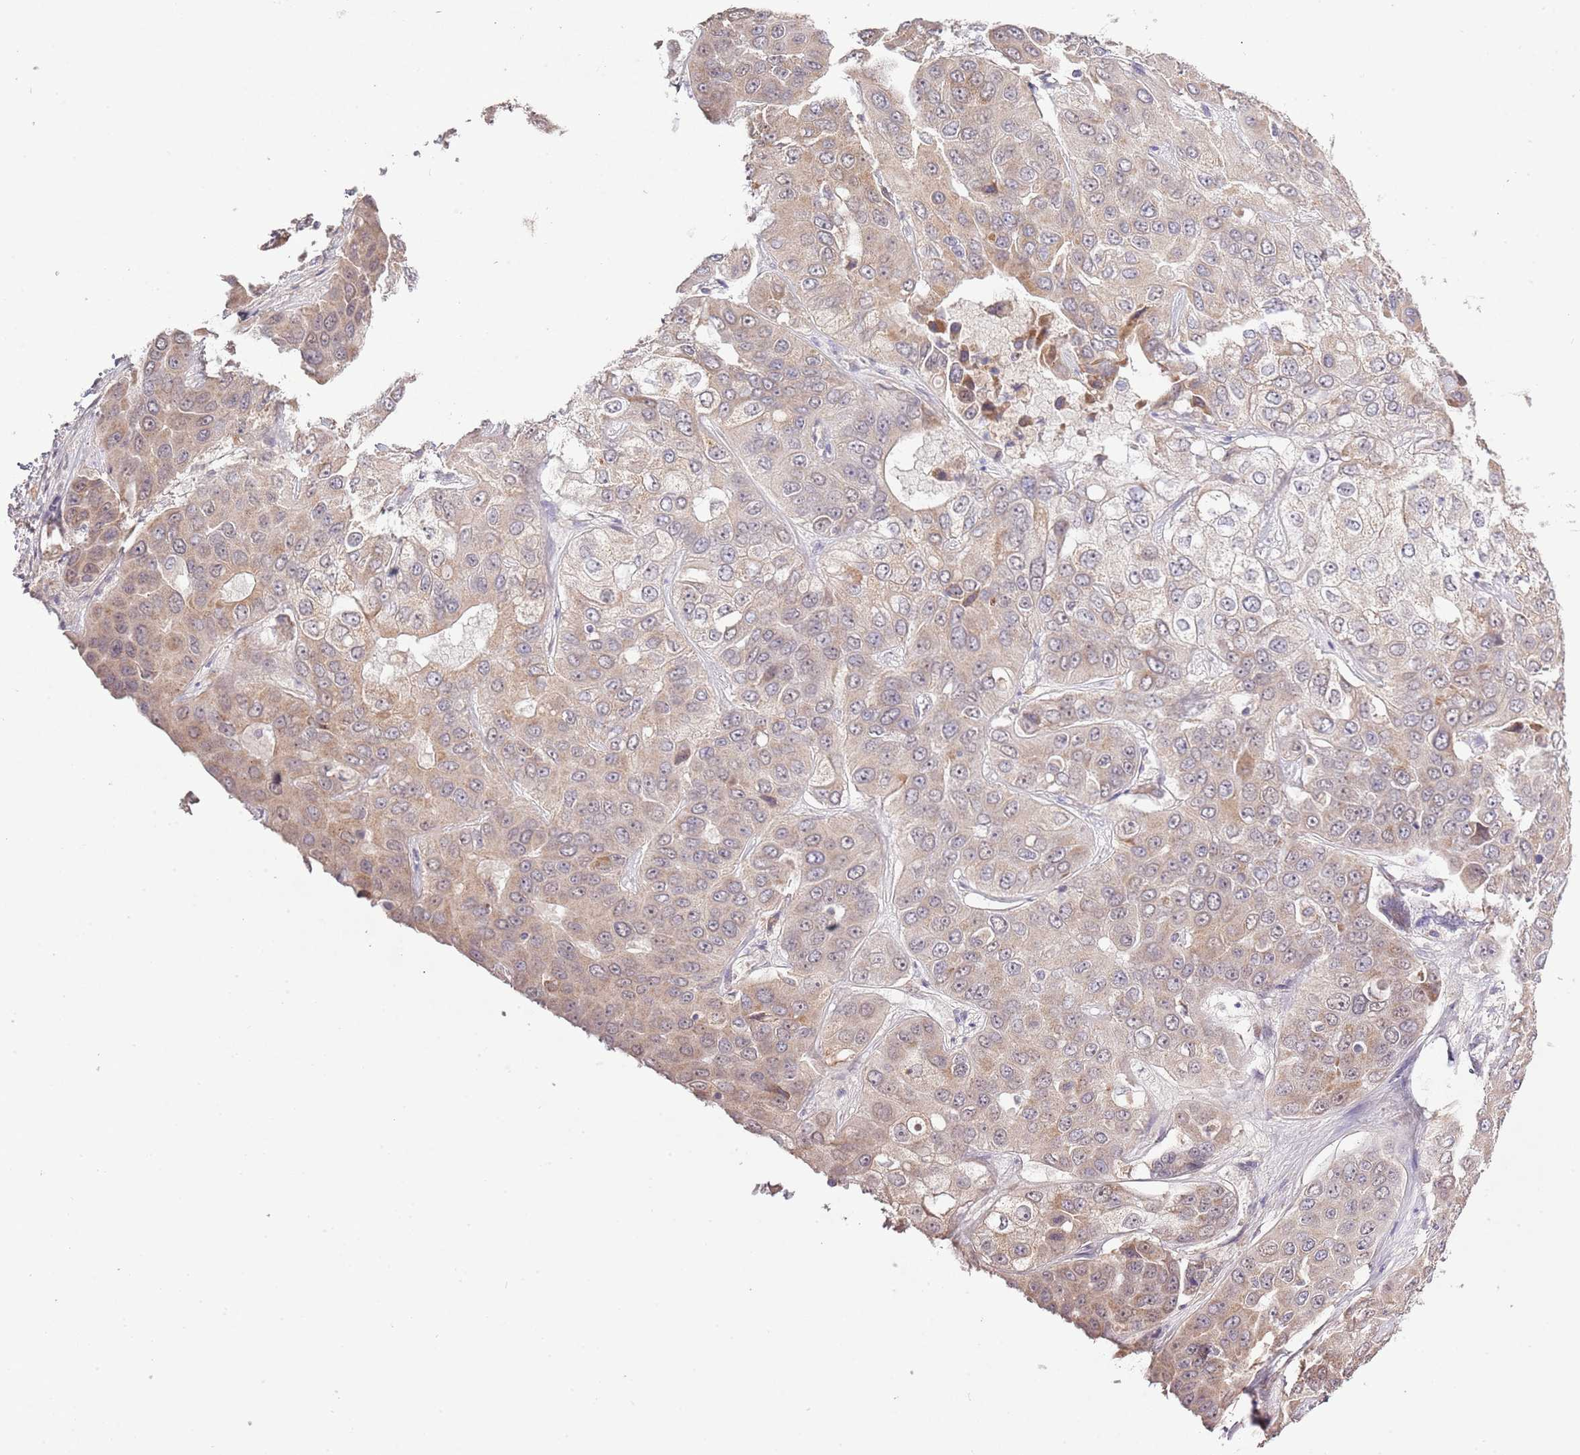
{"staining": {"intensity": "weak", "quantity": "25%-75%", "location": "cytoplasmic/membranous"}, "tissue": "liver cancer", "cell_type": "Tumor cells", "image_type": "cancer", "snomed": [{"axis": "morphology", "description": "Cholangiocarcinoma"}, {"axis": "topography", "description": "Liver"}], "caption": "Immunohistochemical staining of liver cholangiocarcinoma demonstrates low levels of weak cytoplasmic/membranous protein expression in approximately 25%-75% of tumor cells.", "gene": "IVD", "patient": {"sex": "female", "age": 52}}